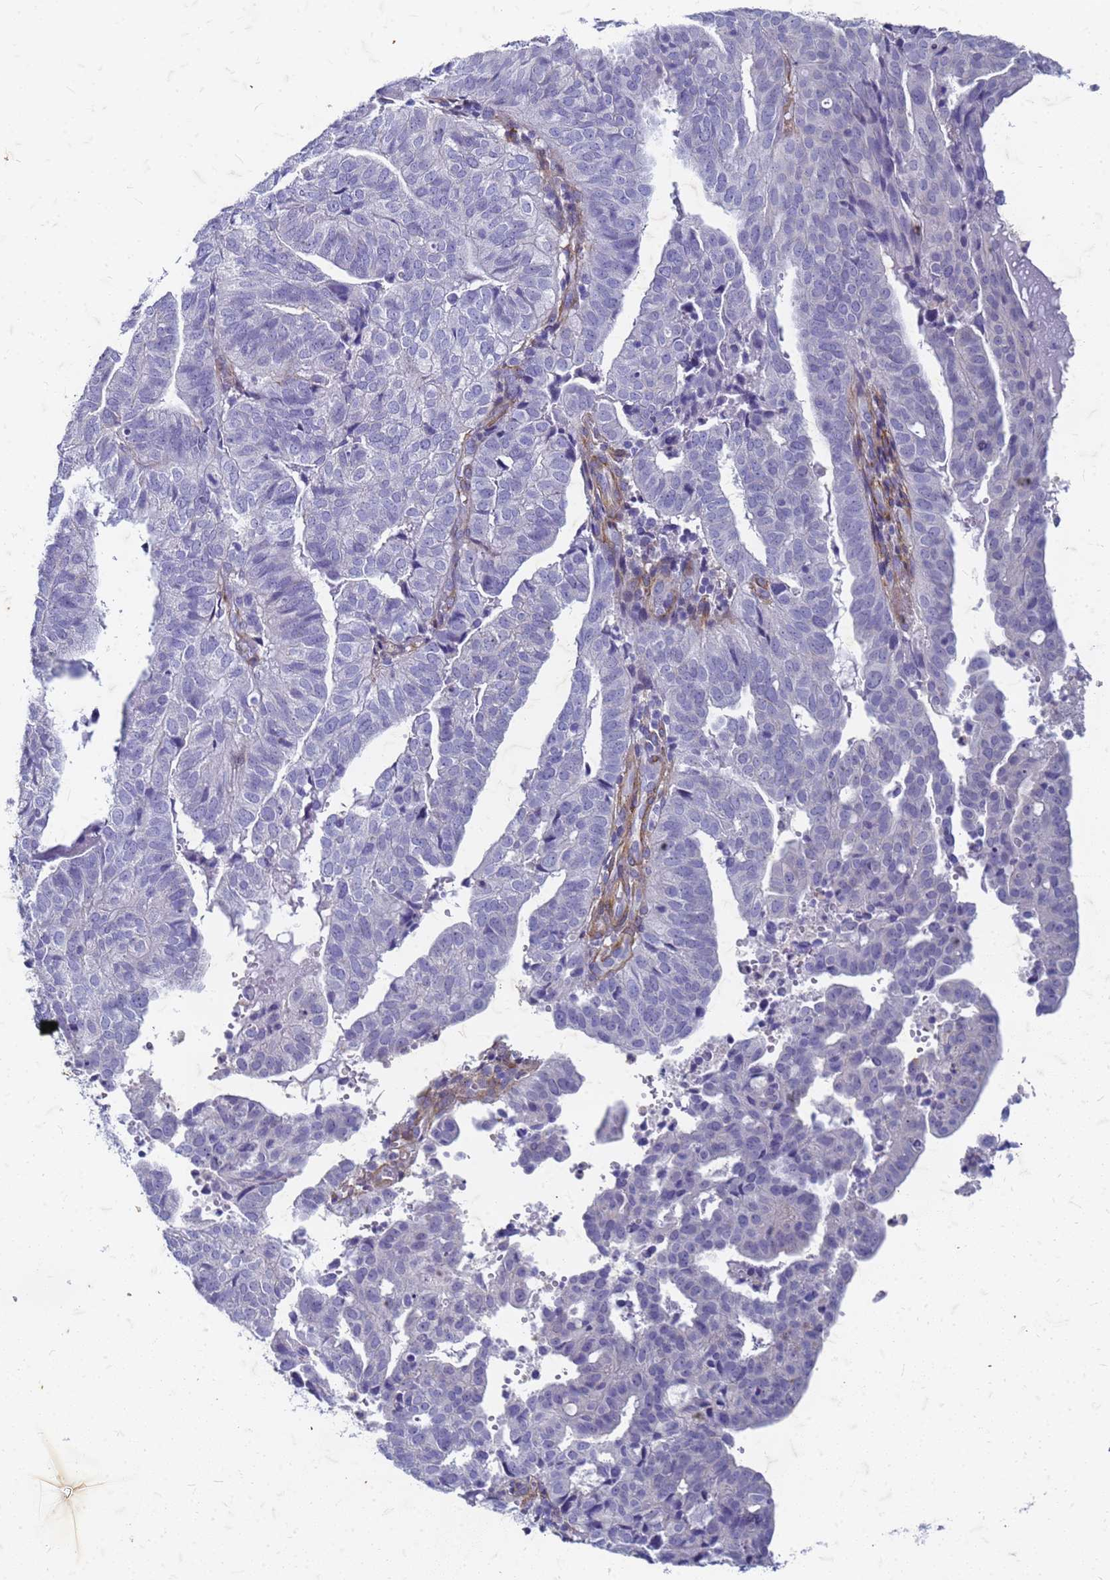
{"staining": {"intensity": "negative", "quantity": "none", "location": "none"}, "tissue": "endometrial cancer", "cell_type": "Tumor cells", "image_type": "cancer", "snomed": [{"axis": "morphology", "description": "Adenocarcinoma, NOS"}, {"axis": "topography", "description": "Uterus"}], "caption": "Tumor cells are negative for brown protein staining in endometrial adenocarcinoma.", "gene": "TRIM64B", "patient": {"sex": "female", "age": 77}}